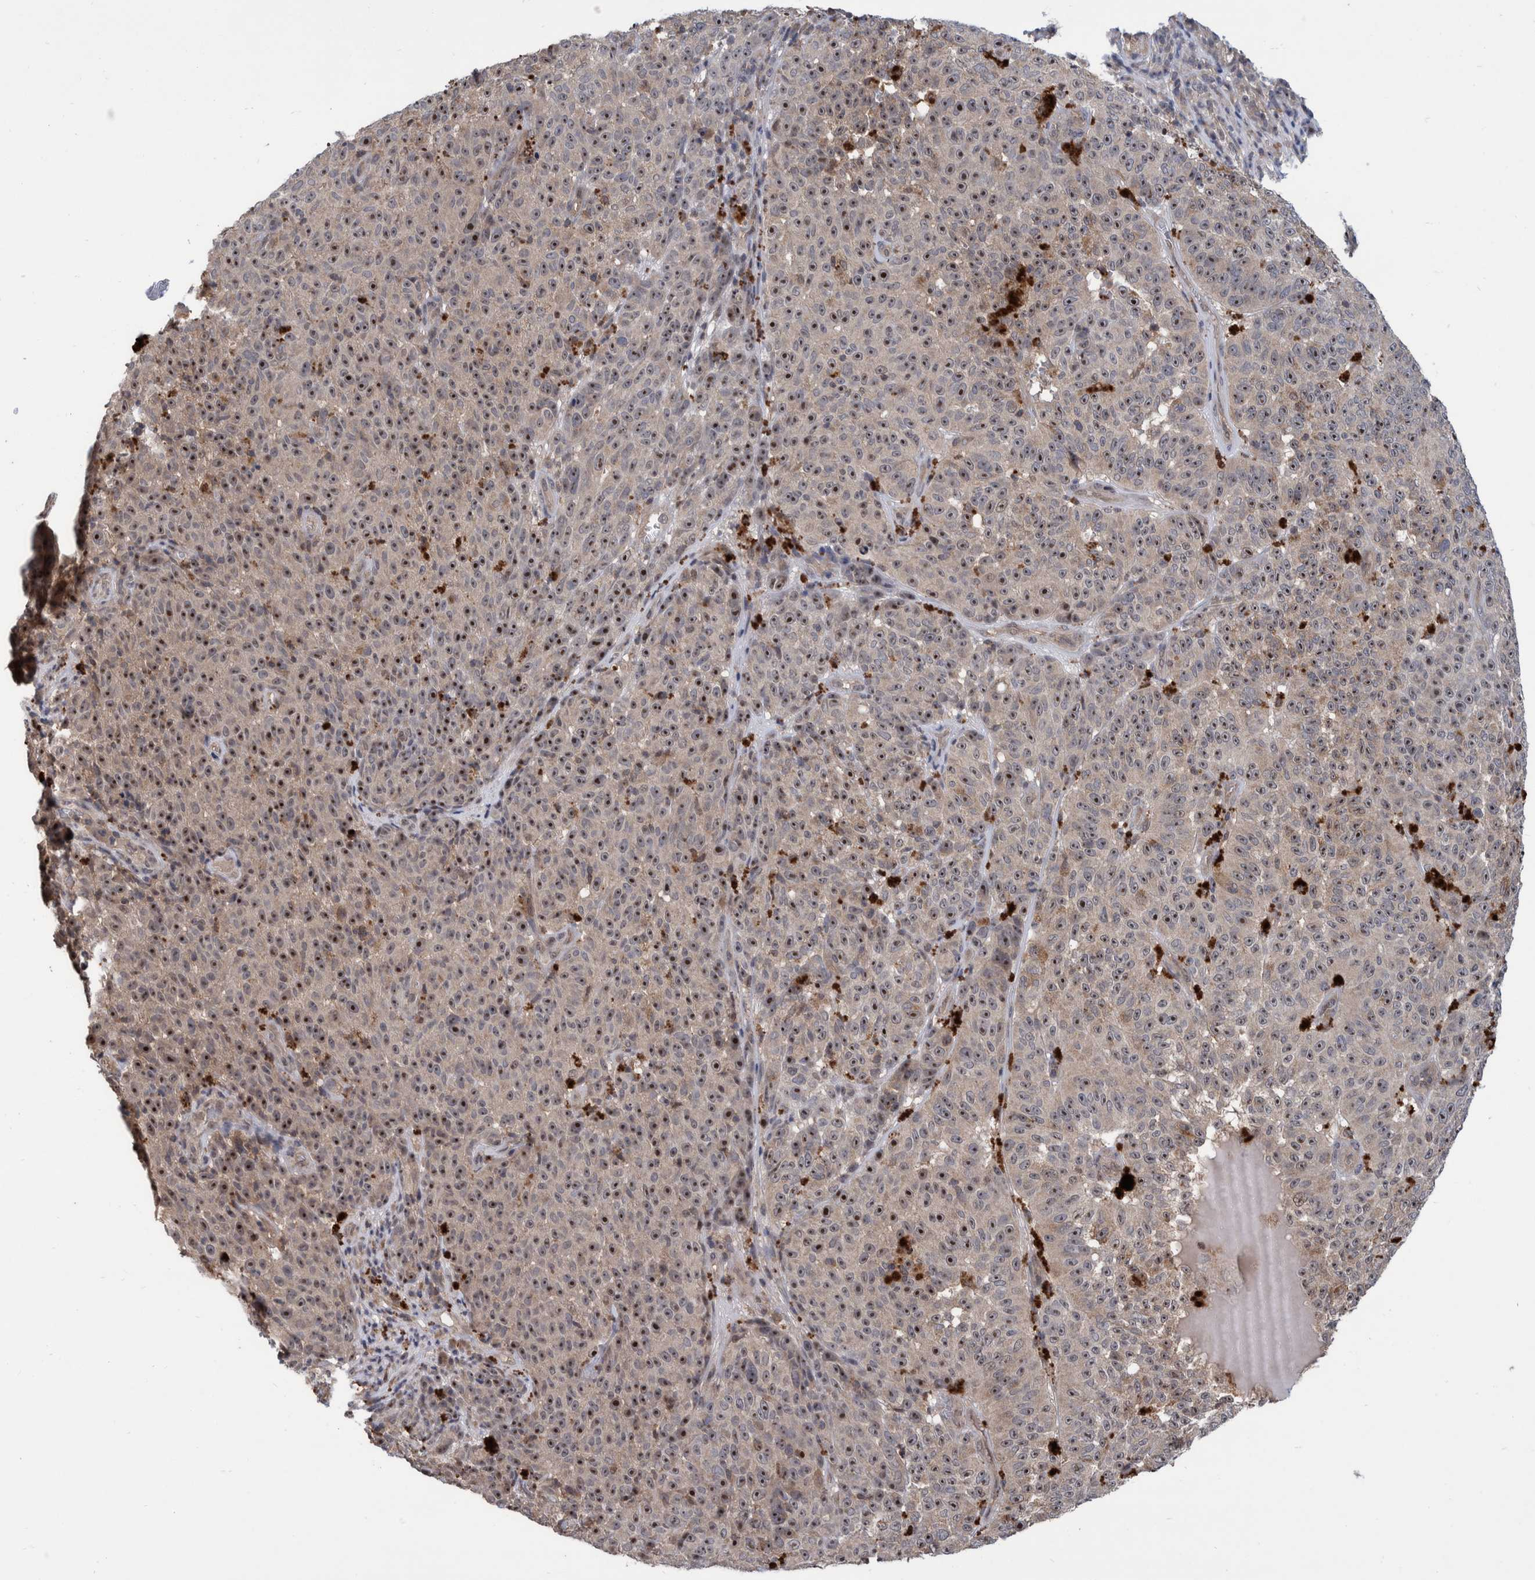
{"staining": {"intensity": "moderate", "quantity": "25%-75%", "location": "nuclear"}, "tissue": "melanoma", "cell_type": "Tumor cells", "image_type": "cancer", "snomed": [{"axis": "morphology", "description": "Malignant melanoma, NOS"}, {"axis": "topography", "description": "Skin"}], "caption": "Immunohistochemistry (IHC) image of neoplastic tissue: malignant melanoma stained using IHC exhibits medium levels of moderate protein expression localized specifically in the nuclear of tumor cells, appearing as a nuclear brown color.", "gene": "PLPBP", "patient": {"sex": "female", "age": 82}}